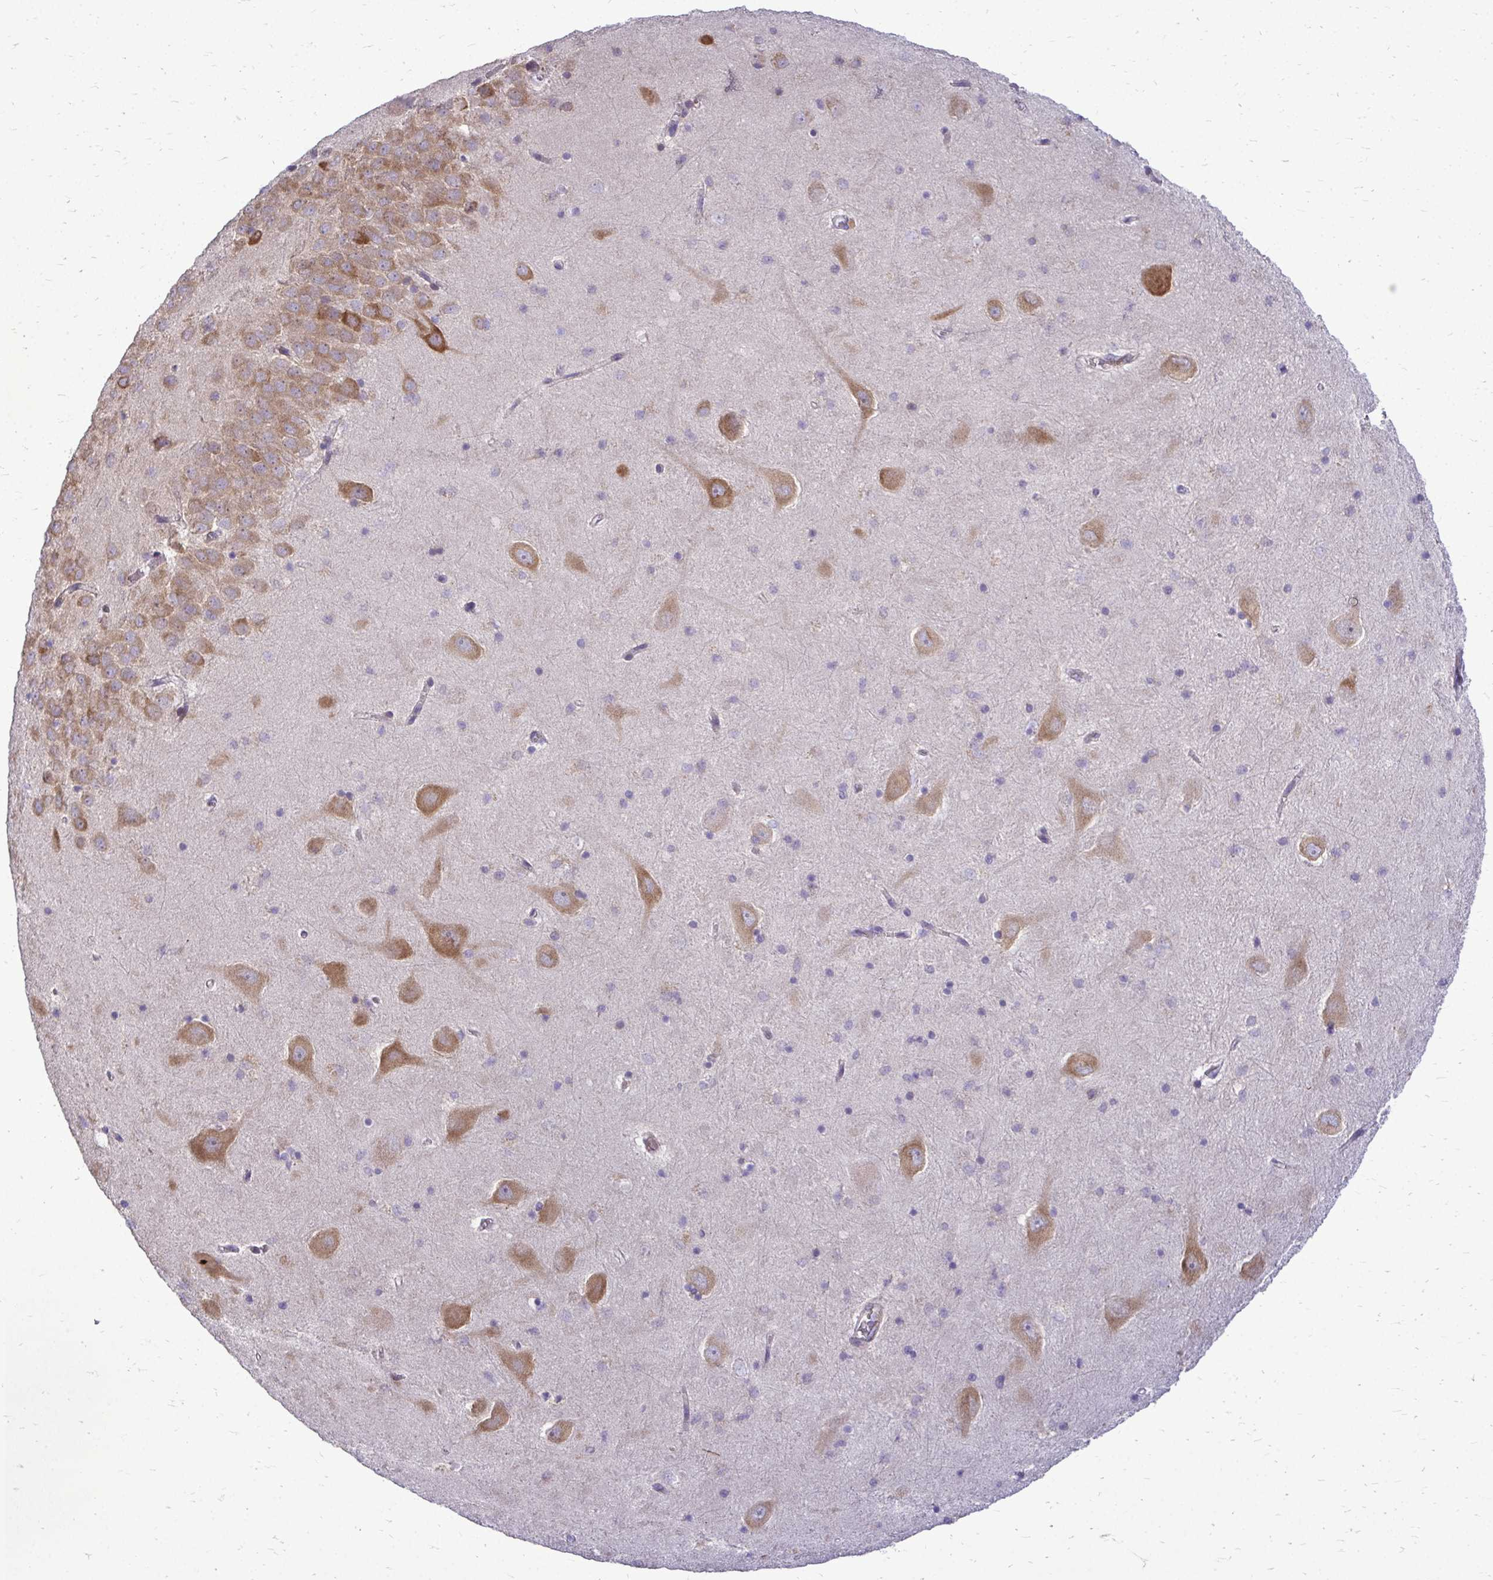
{"staining": {"intensity": "moderate", "quantity": "<25%", "location": "cytoplasmic/membranous"}, "tissue": "hippocampus", "cell_type": "Glial cells", "image_type": "normal", "snomed": [{"axis": "morphology", "description": "Normal tissue, NOS"}, {"axis": "topography", "description": "Hippocampus"}], "caption": "Hippocampus stained for a protein (brown) exhibits moderate cytoplasmic/membranous positive expression in approximately <25% of glial cells.", "gene": "FMR1", "patient": {"sex": "male", "age": 58}}